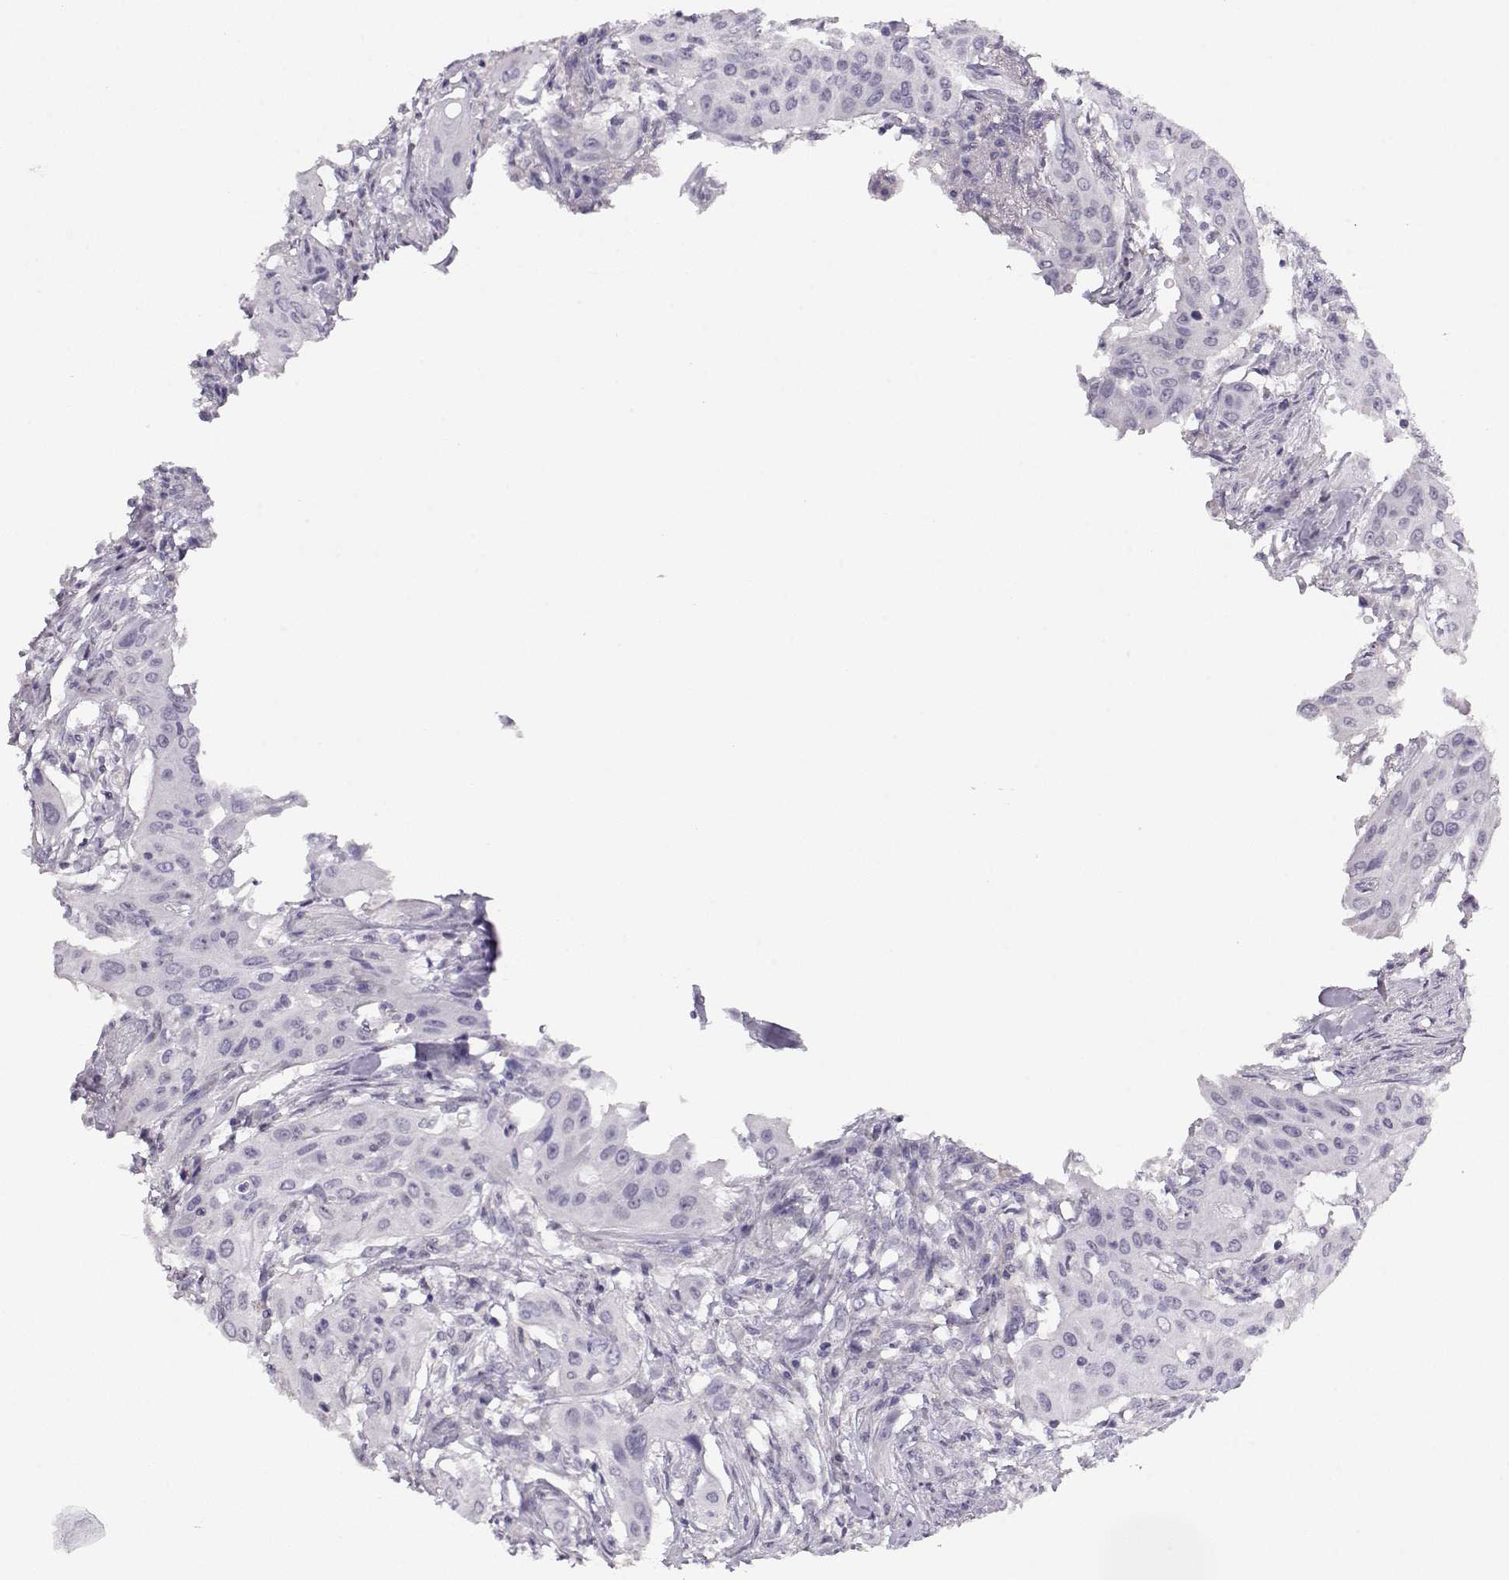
{"staining": {"intensity": "negative", "quantity": "none", "location": "none"}, "tissue": "urothelial cancer", "cell_type": "Tumor cells", "image_type": "cancer", "snomed": [{"axis": "morphology", "description": "Urothelial carcinoma, High grade"}, {"axis": "topography", "description": "Urinary bladder"}], "caption": "The image demonstrates no staining of tumor cells in urothelial cancer.", "gene": "IMPG1", "patient": {"sex": "male", "age": 82}}